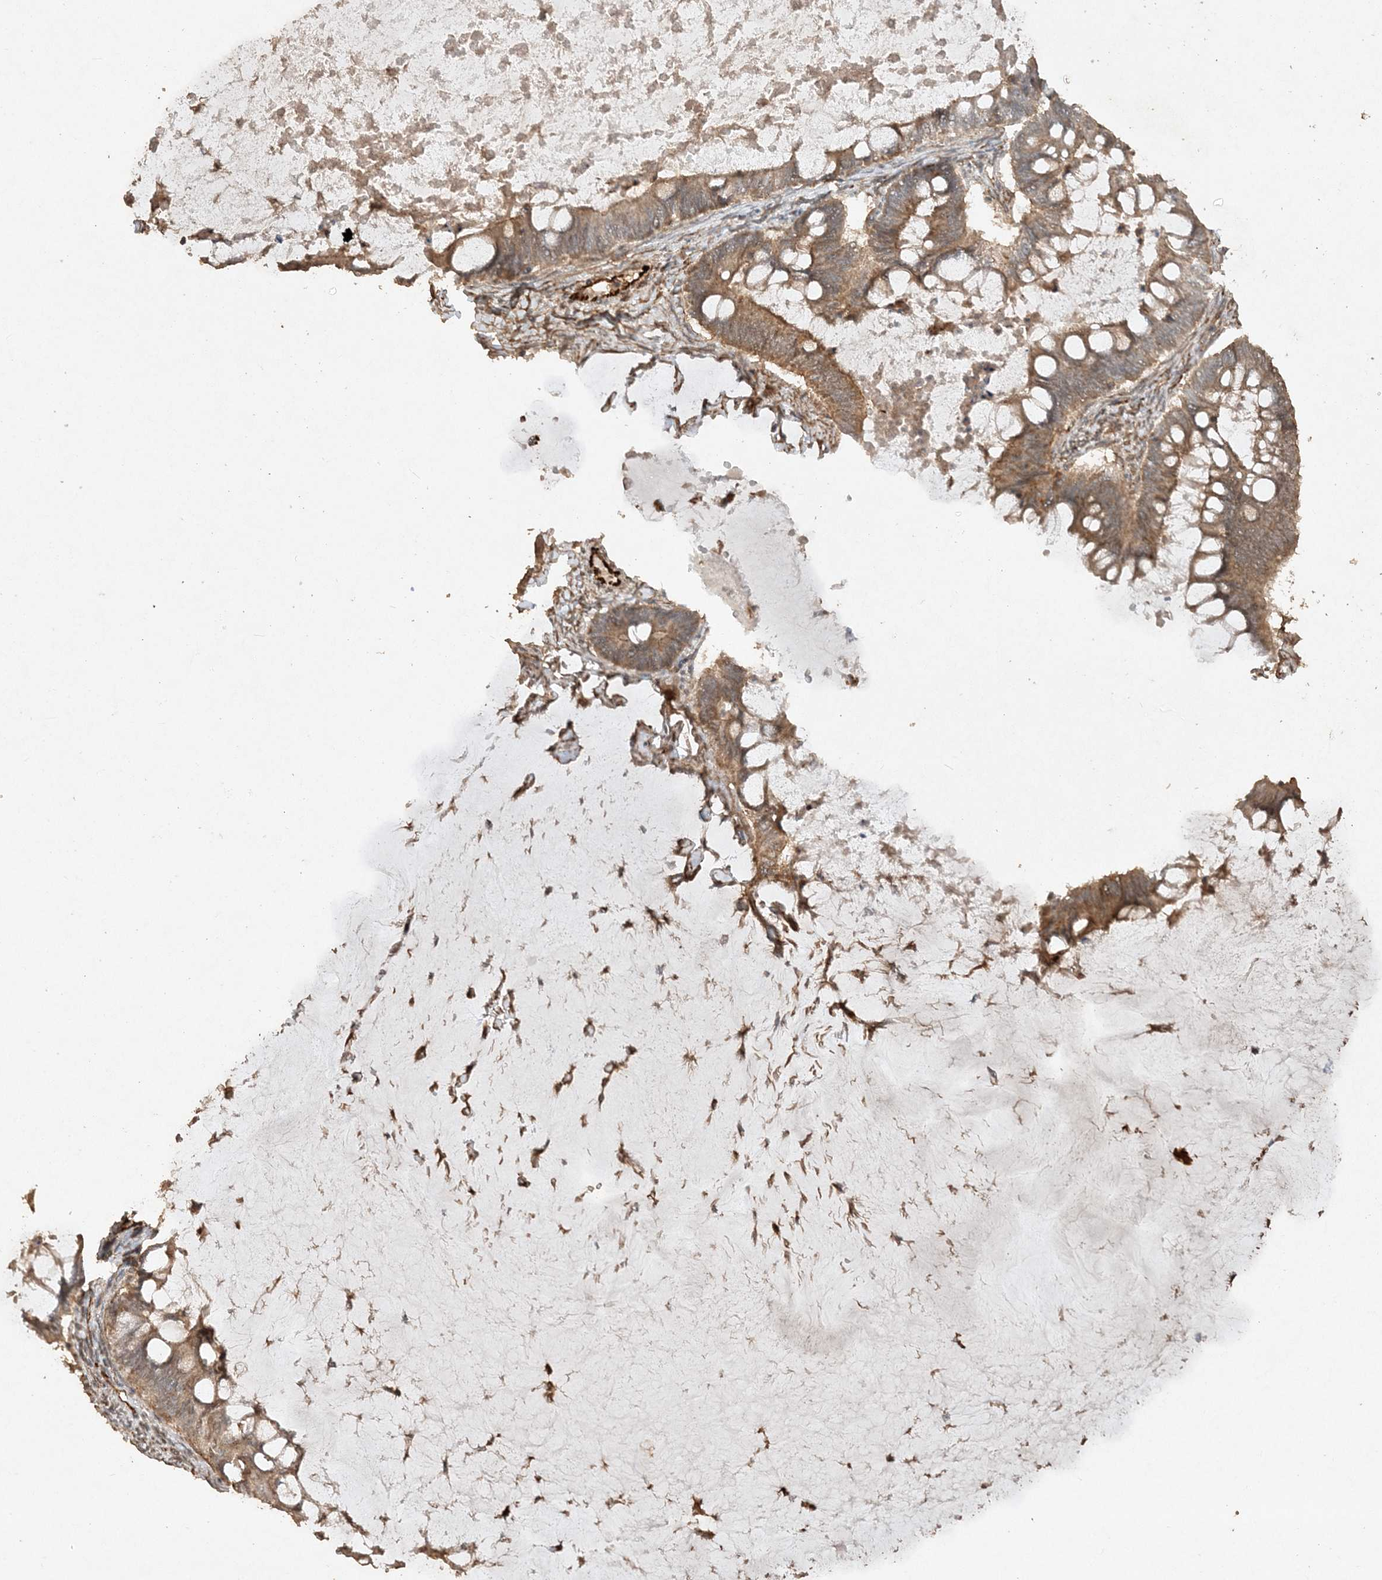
{"staining": {"intensity": "moderate", "quantity": ">75%", "location": "cytoplasmic/membranous"}, "tissue": "ovarian cancer", "cell_type": "Tumor cells", "image_type": "cancer", "snomed": [{"axis": "morphology", "description": "Cystadenocarcinoma, mucinous, NOS"}, {"axis": "topography", "description": "Ovary"}], "caption": "The image displays staining of ovarian cancer (mucinous cystadenocarcinoma), revealing moderate cytoplasmic/membranous protein staining (brown color) within tumor cells.", "gene": "AVPI1", "patient": {"sex": "female", "age": 61}}